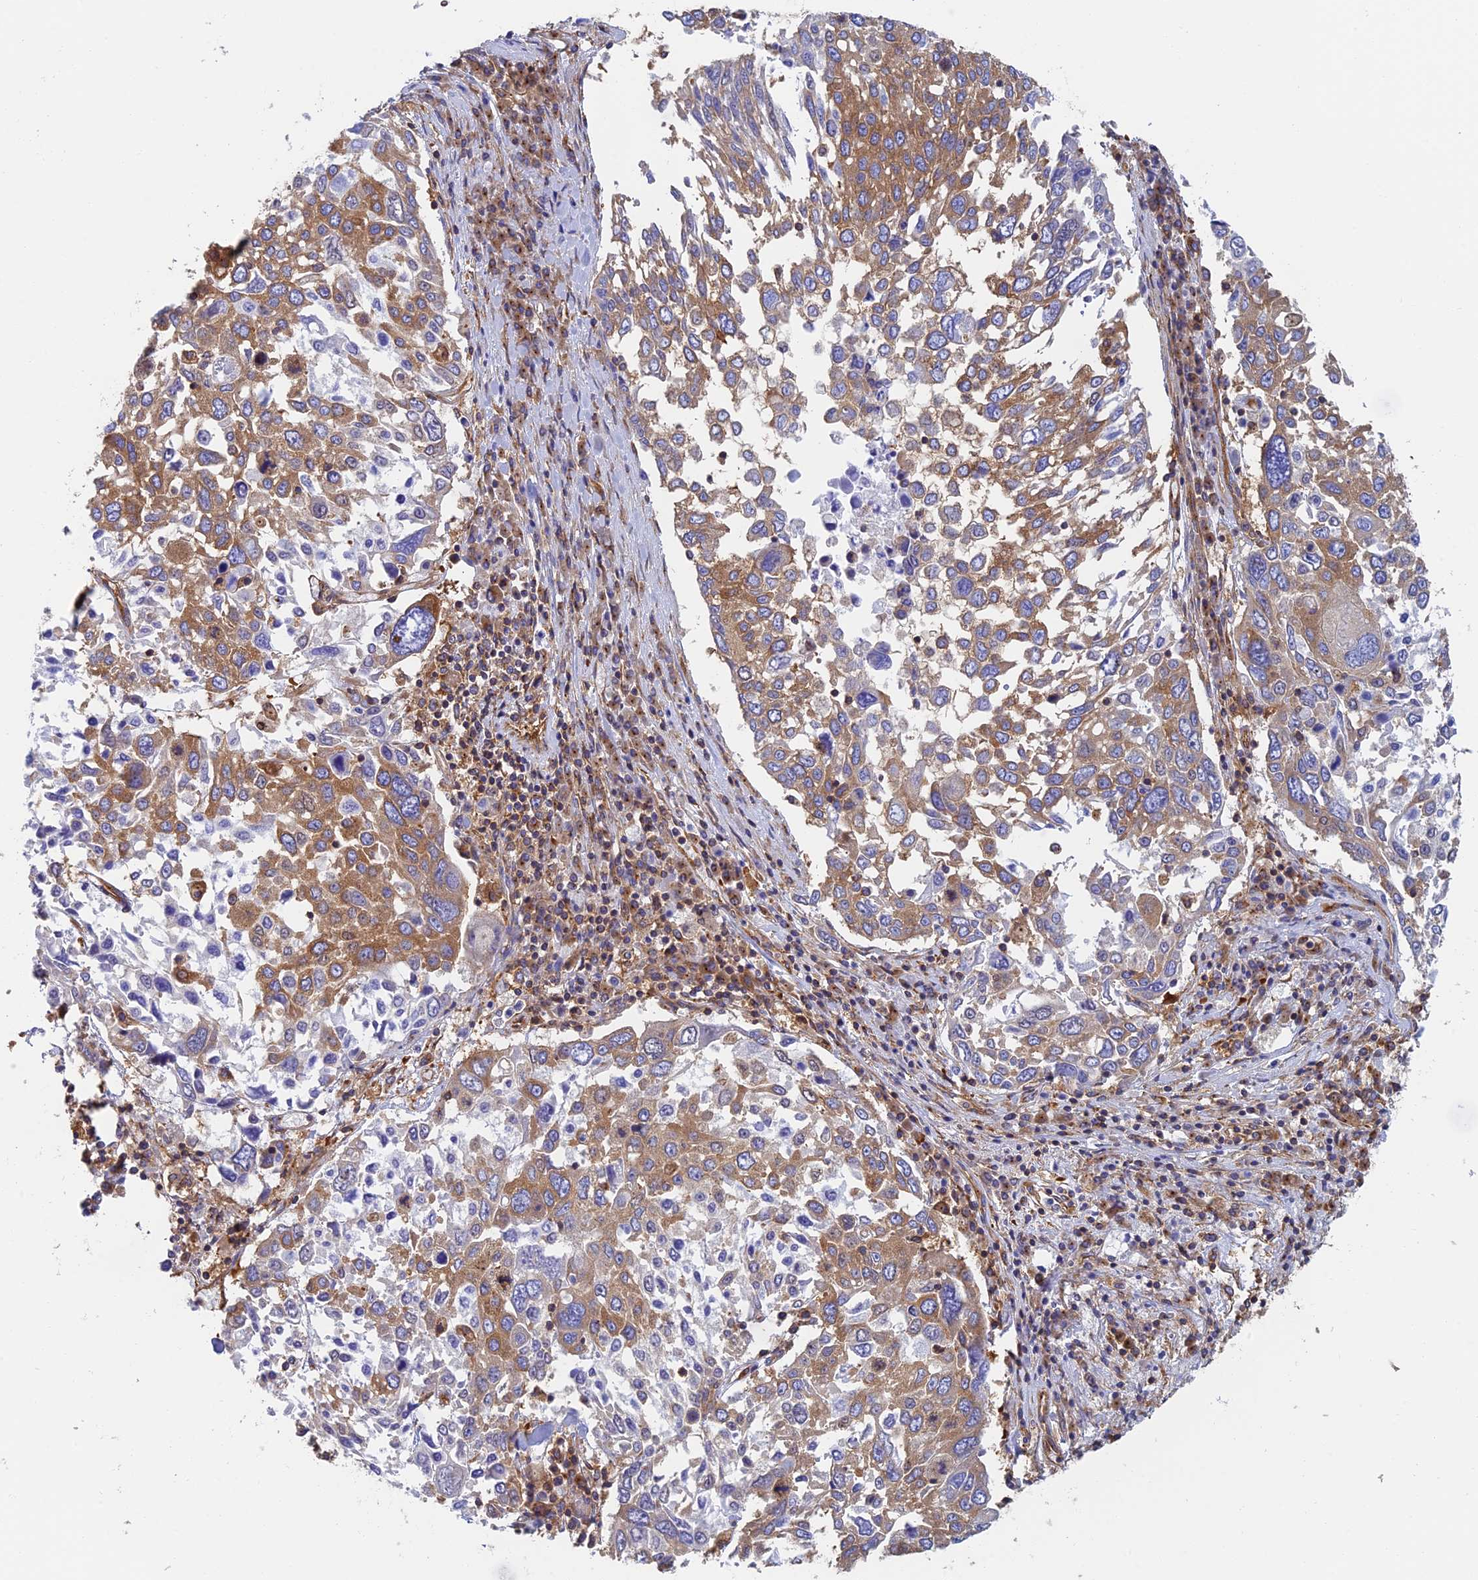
{"staining": {"intensity": "moderate", "quantity": ">75%", "location": "cytoplasmic/membranous"}, "tissue": "lung cancer", "cell_type": "Tumor cells", "image_type": "cancer", "snomed": [{"axis": "morphology", "description": "Squamous cell carcinoma, NOS"}, {"axis": "topography", "description": "Lung"}], "caption": "DAB (3,3'-diaminobenzidine) immunohistochemical staining of lung squamous cell carcinoma reveals moderate cytoplasmic/membranous protein expression in approximately >75% of tumor cells.", "gene": "DCTN2", "patient": {"sex": "male", "age": 65}}